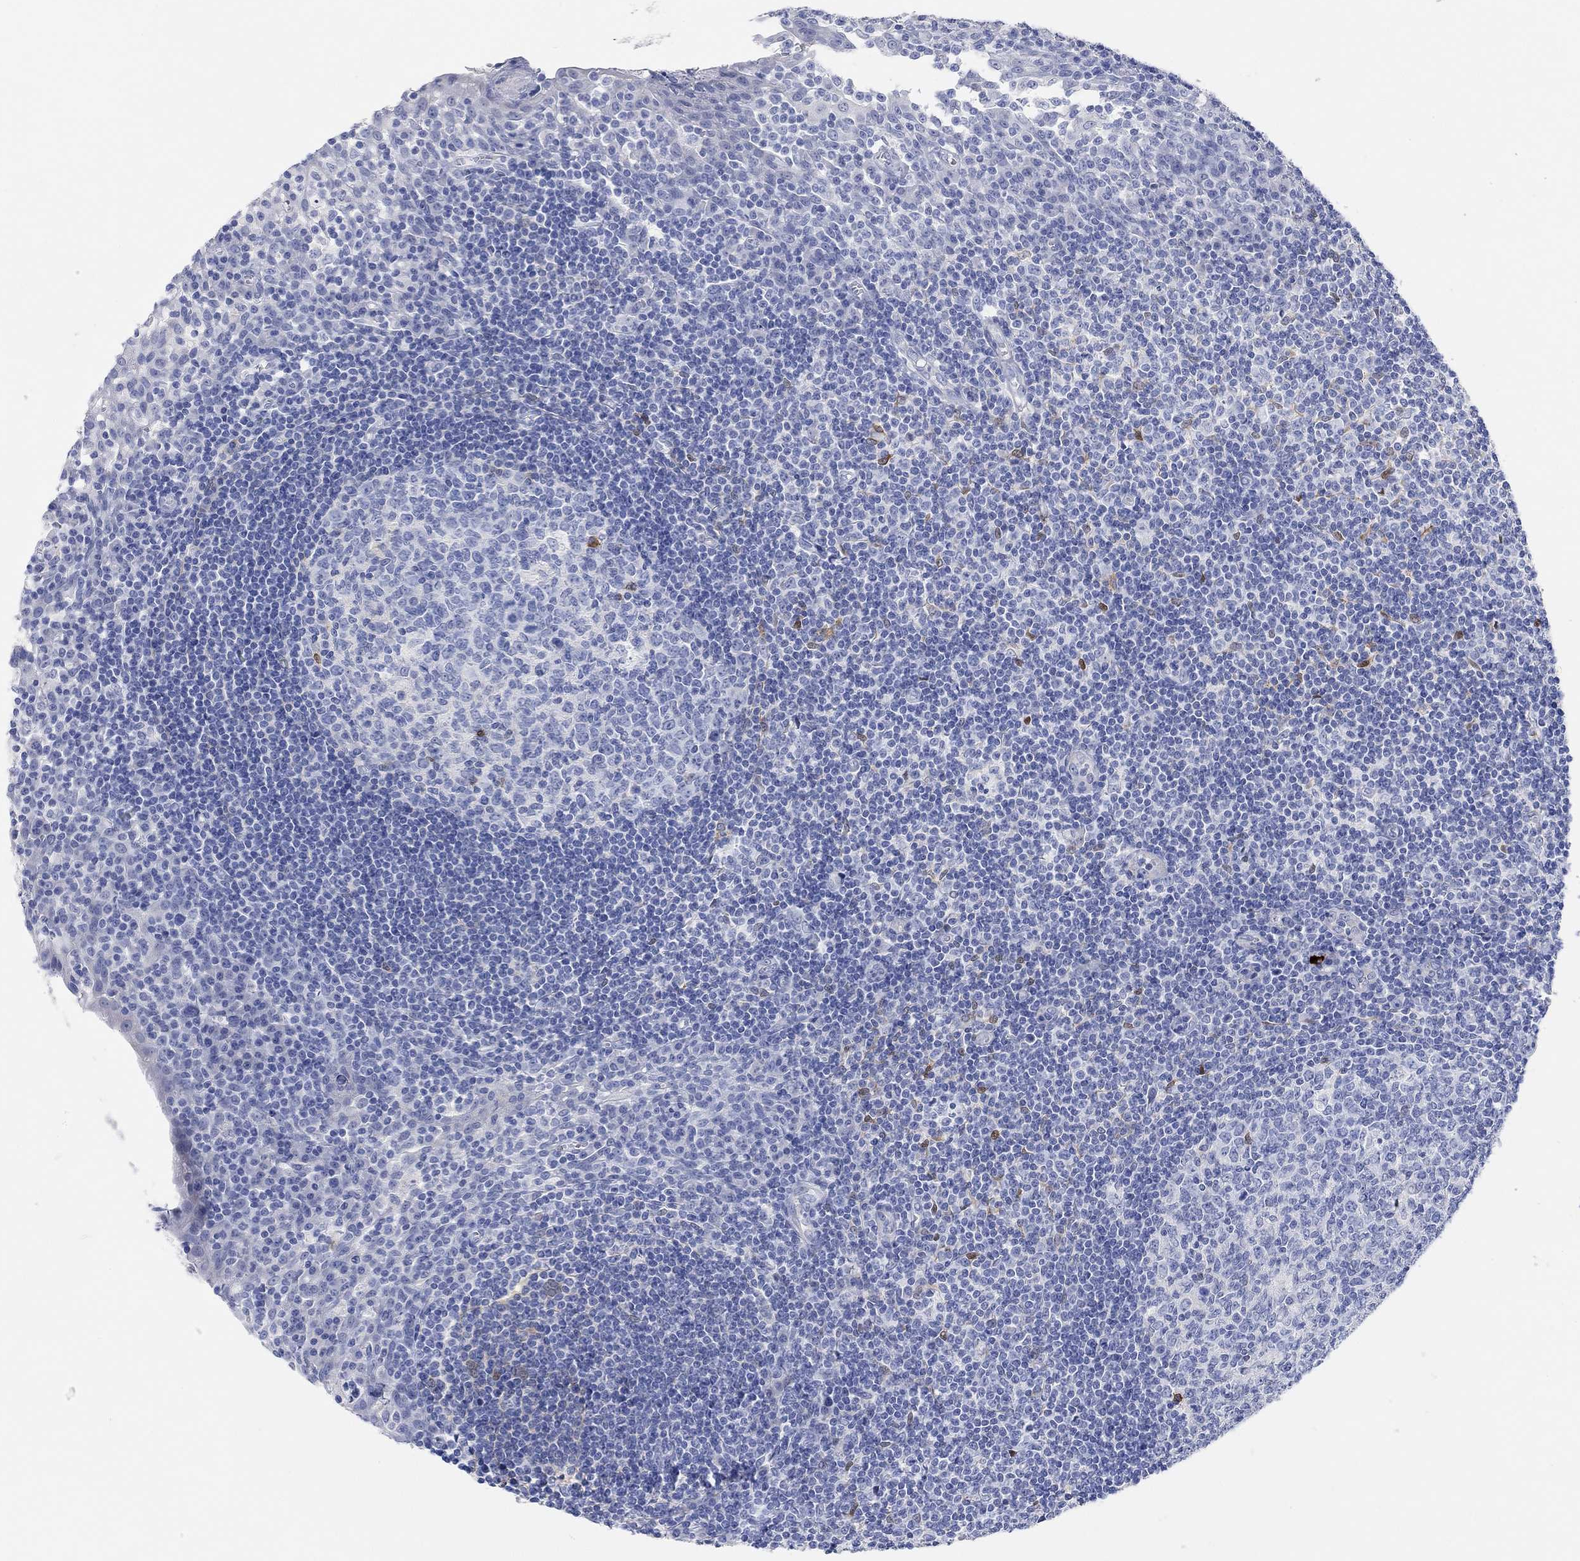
{"staining": {"intensity": "strong", "quantity": "<25%", "location": "cytoplasmic/membranous"}, "tissue": "tonsil", "cell_type": "Germinal center cells", "image_type": "normal", "snomed": [{"axis": "morphology", "description": "Normal tissue, NOS"}, {"axis": "topography", "description": "Tonsil"}], "caption": "Immunohistochemistry (IHC) (DAB (3,3'-diaminobenzidine)) staining of unremarkable human tonsil shows strong cytoplasmic/membranous protein positivity in approximately <25% of germinal center cells.", "gene": "VAT1L", "patient": {"sex": "female", "age": 13}}